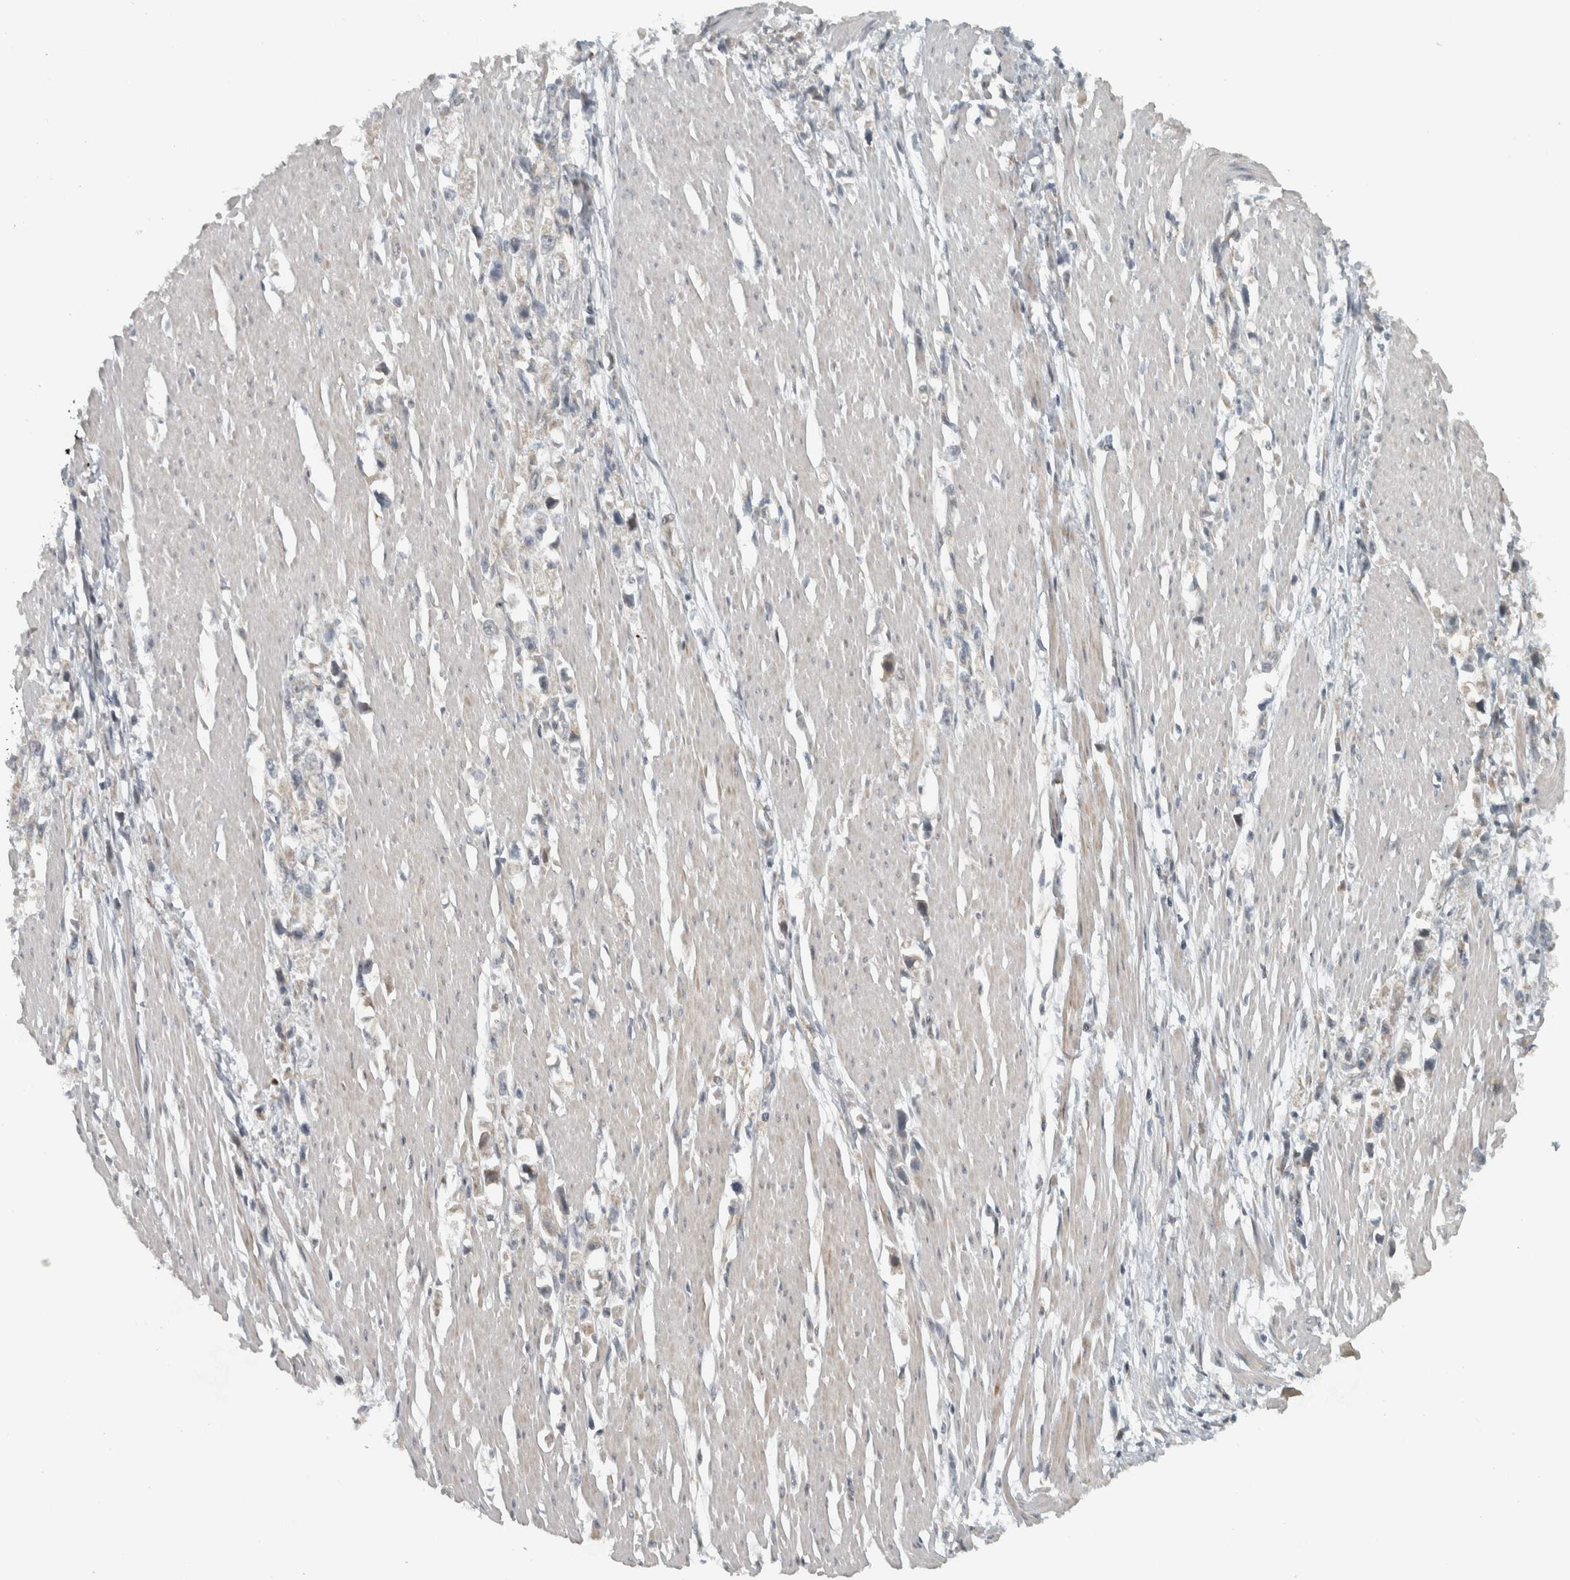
{"staining": {"intensity": "weak", "quantity": "<25%", "location": "cytoplasmic/membranous"}, "tissue": "stomach cancer", "cell_type": "Tumor cells", "image_type": "cancer", "snomed": [{"axis": "morphology", "description": "Adenocarcinoma, NOS"}, {"axis": "topography", "description": "Stomach"}], "caption": "This is an IHC micrograph of stomach cancer. There is no positivity in tumor cells.", "gene": "NAPG", "patient": {"sex": "female", "age": 59}}